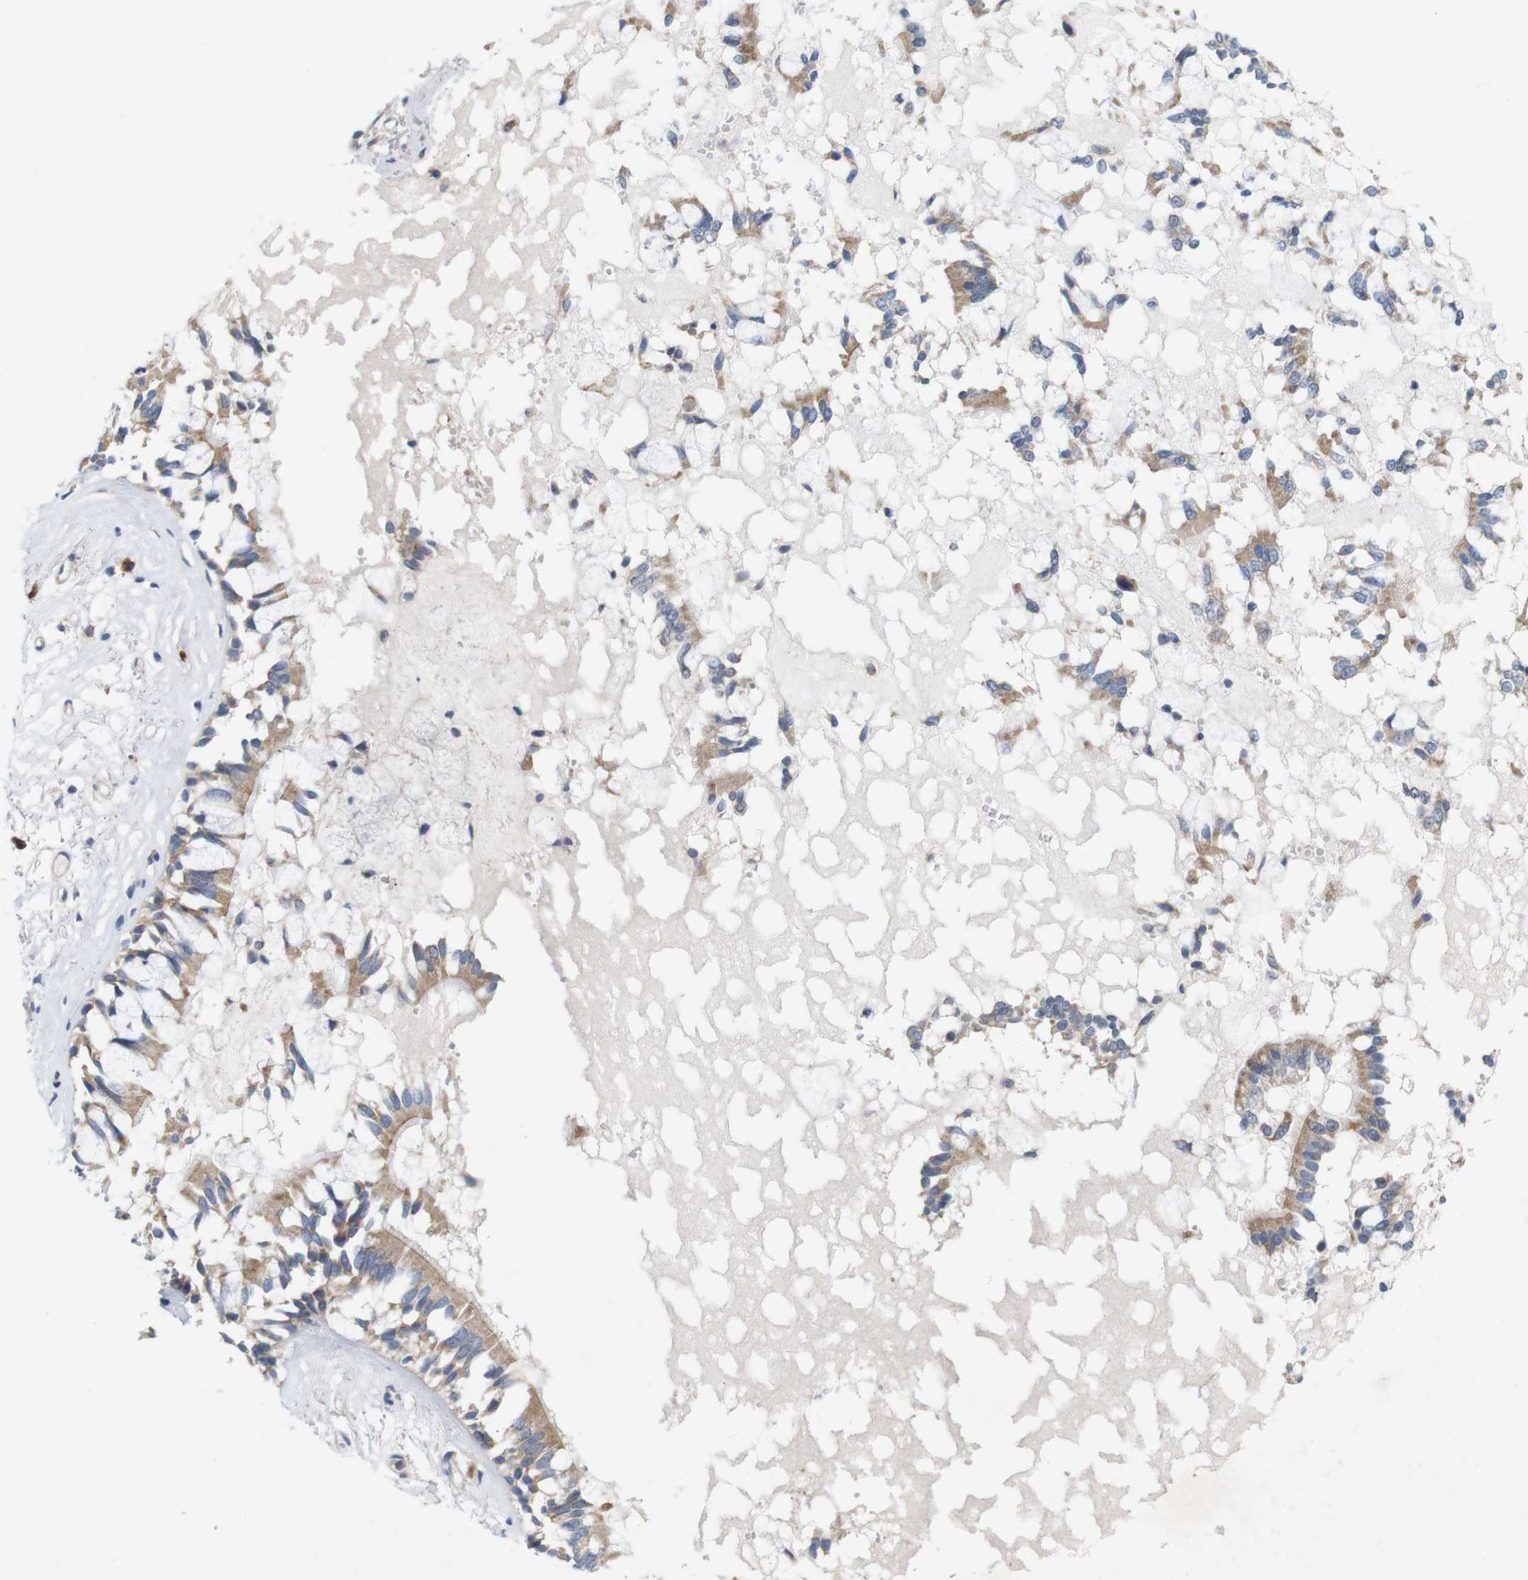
{"staining": {"intensity": "moderate", "quantity": ">75%", "location": "cytoplasmic/membranous"}, "tissue": "bronchus", "cell_type": "Respiratory epithelial cells", "image_type": "normal", "snomed": [{"axis": "morphology", "description": "Normal tissue, NOS"}, {"axis": "morphology", "description": "Inflammation, NOS"}, {"axis": "topography", "description": "Cartilage tissue"}, {"axis": "topography", "description": "Lung"}], "caption": "There is medium levels of moderate cytoplasmic/membranous positivity in respiratory epithelial cells of unremarkable bronchus, as demonstrated by immunohistochemical staining (brown color).", "gene": "SIGLEC8", "patient": {"sex": "male", "age": 71}}